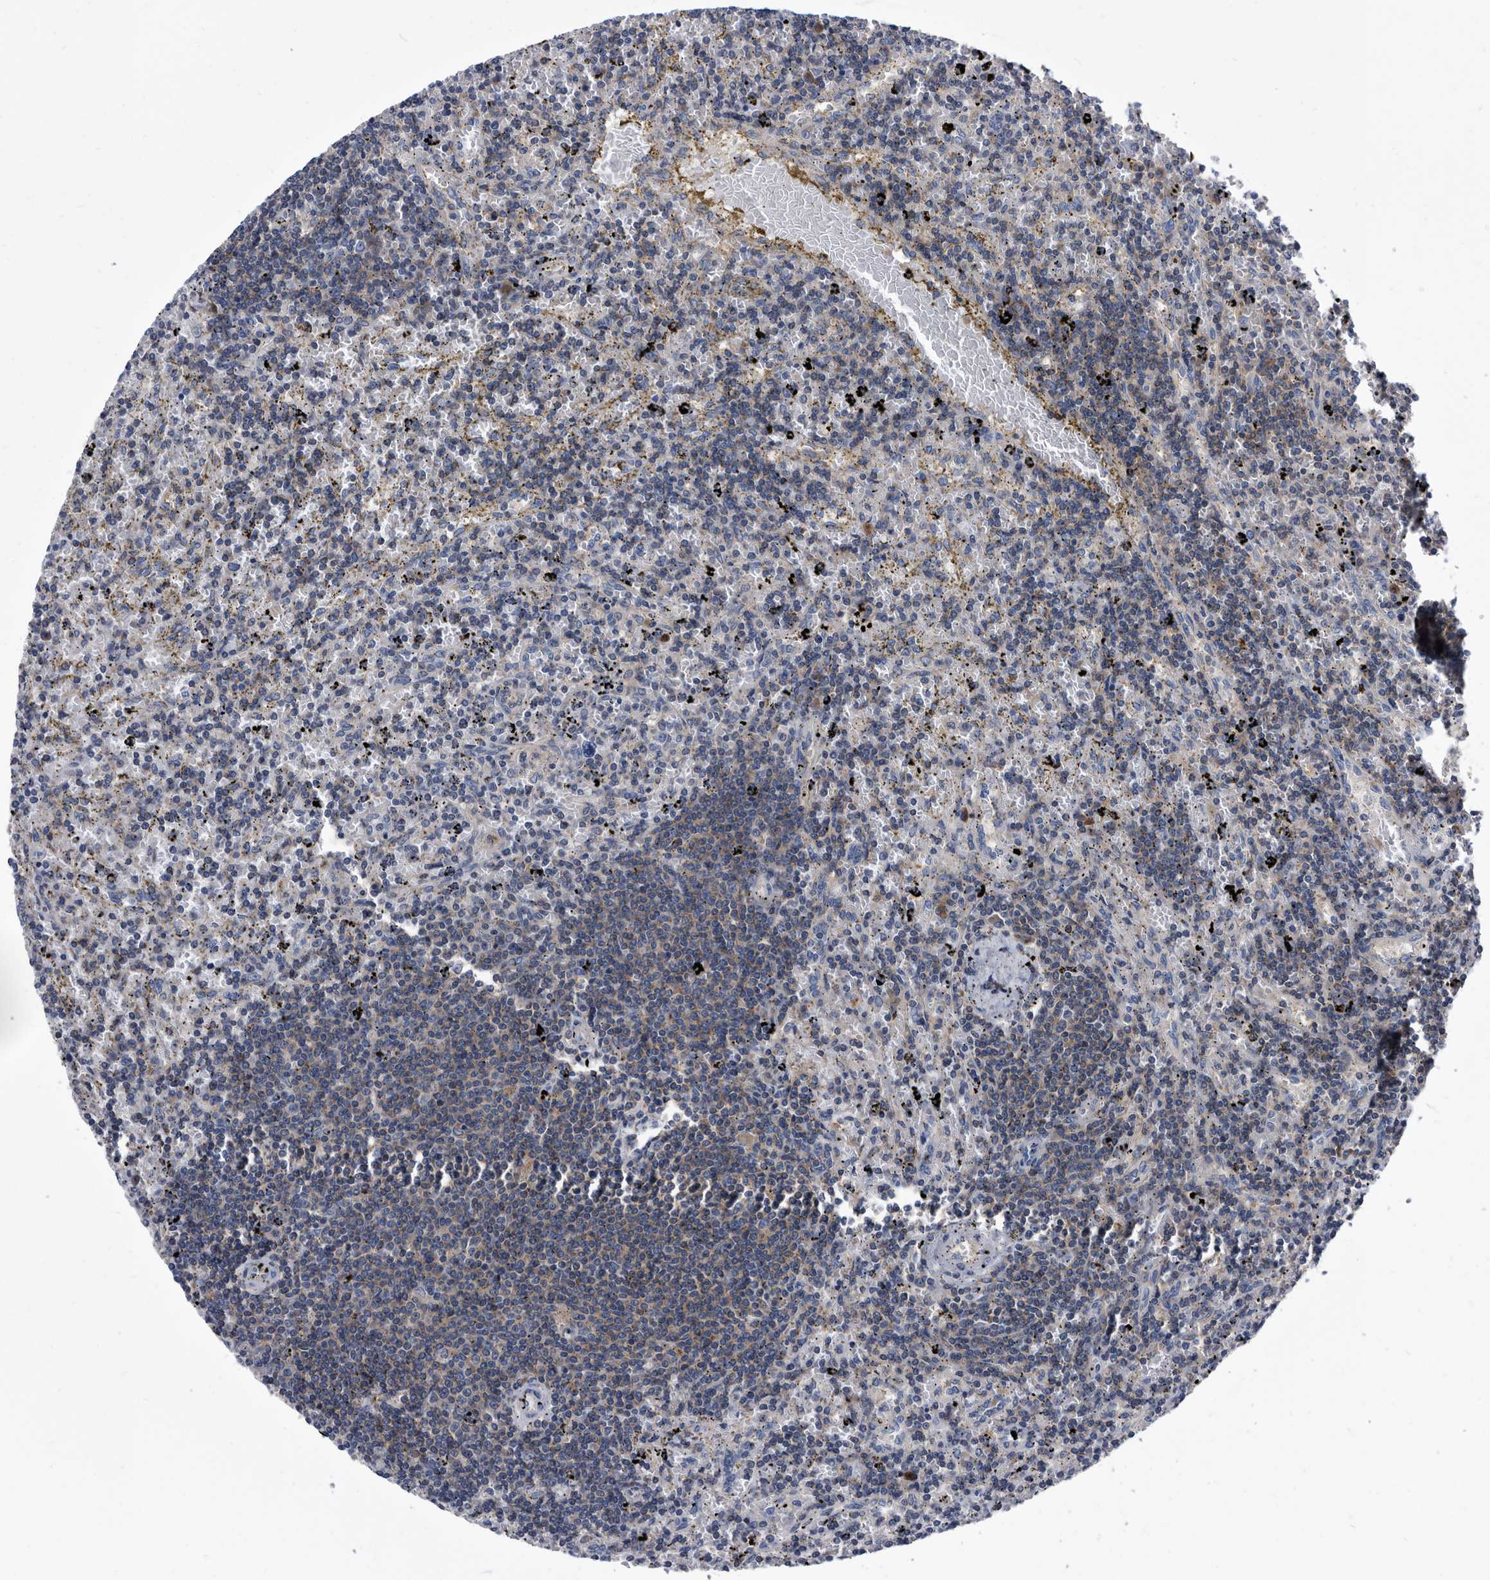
{"staining": {"intensity": "negative", "quantity": "none", "location": "none"}, "tissue": "lymphoma", "cell_type": "Tumor cells", "image_type": "cancer", "snomed": [{"axis": "morphology", "description": "Malignant lymphoma, non-Hodgkin's type, Low grade"}, {"axis": "topography", "description": "Spleen"}], "caption": "The immunohistochemistry image has no significant positivity in tumor cells of malignant lymphoma, non-Hodgkin's type (low-grade) tissue. (DAB (3,3'-diaminobenzidine) immunohistochemistry visualized using brightfield microscopy, high magnification).", "gene": "DTNBP1", "patient": {"sex": "male", "age": 76}}